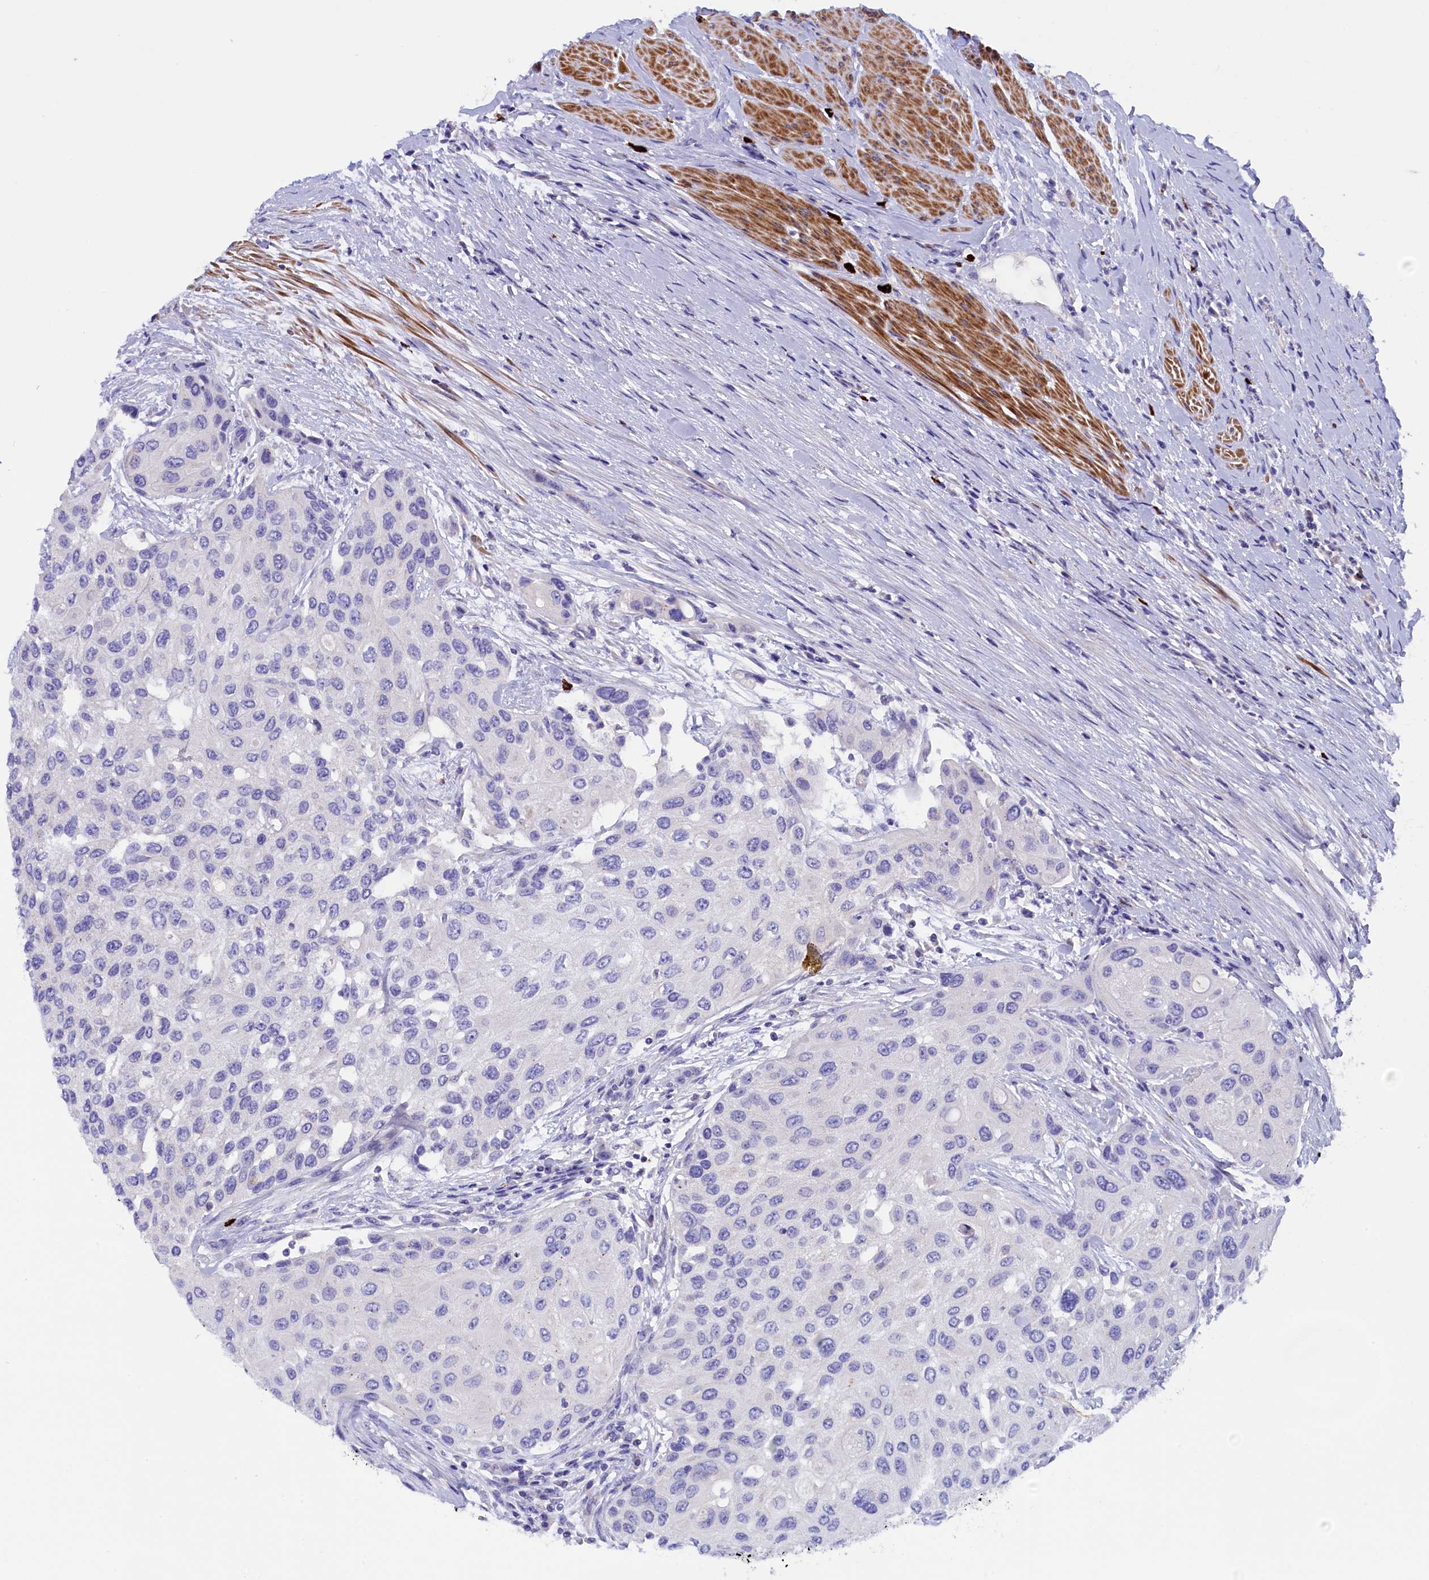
{"staining": {"intensity": "negative", "quantity": "none", "location": "none"}, "tissue": "urothelial cancer", "cell_type": "Tumor cells", "image_type": "cancer", "snomed": [{"axis": "morphology", "description": "Normal tissue, NOS"}, {"axis": "morphology", "description": "Urothelial carcinoma, High grade"}, {"axis": "topography", "description": "Vascular tissue"}, {"axis": "topography", "description": "Urinary bladder"}], "caption": "The micrograph reveals no staining of tumor cells in high-grade urothelial carcinoma.", "gene": "RTTN", "patient": {"sex": "female", "age": 56}}